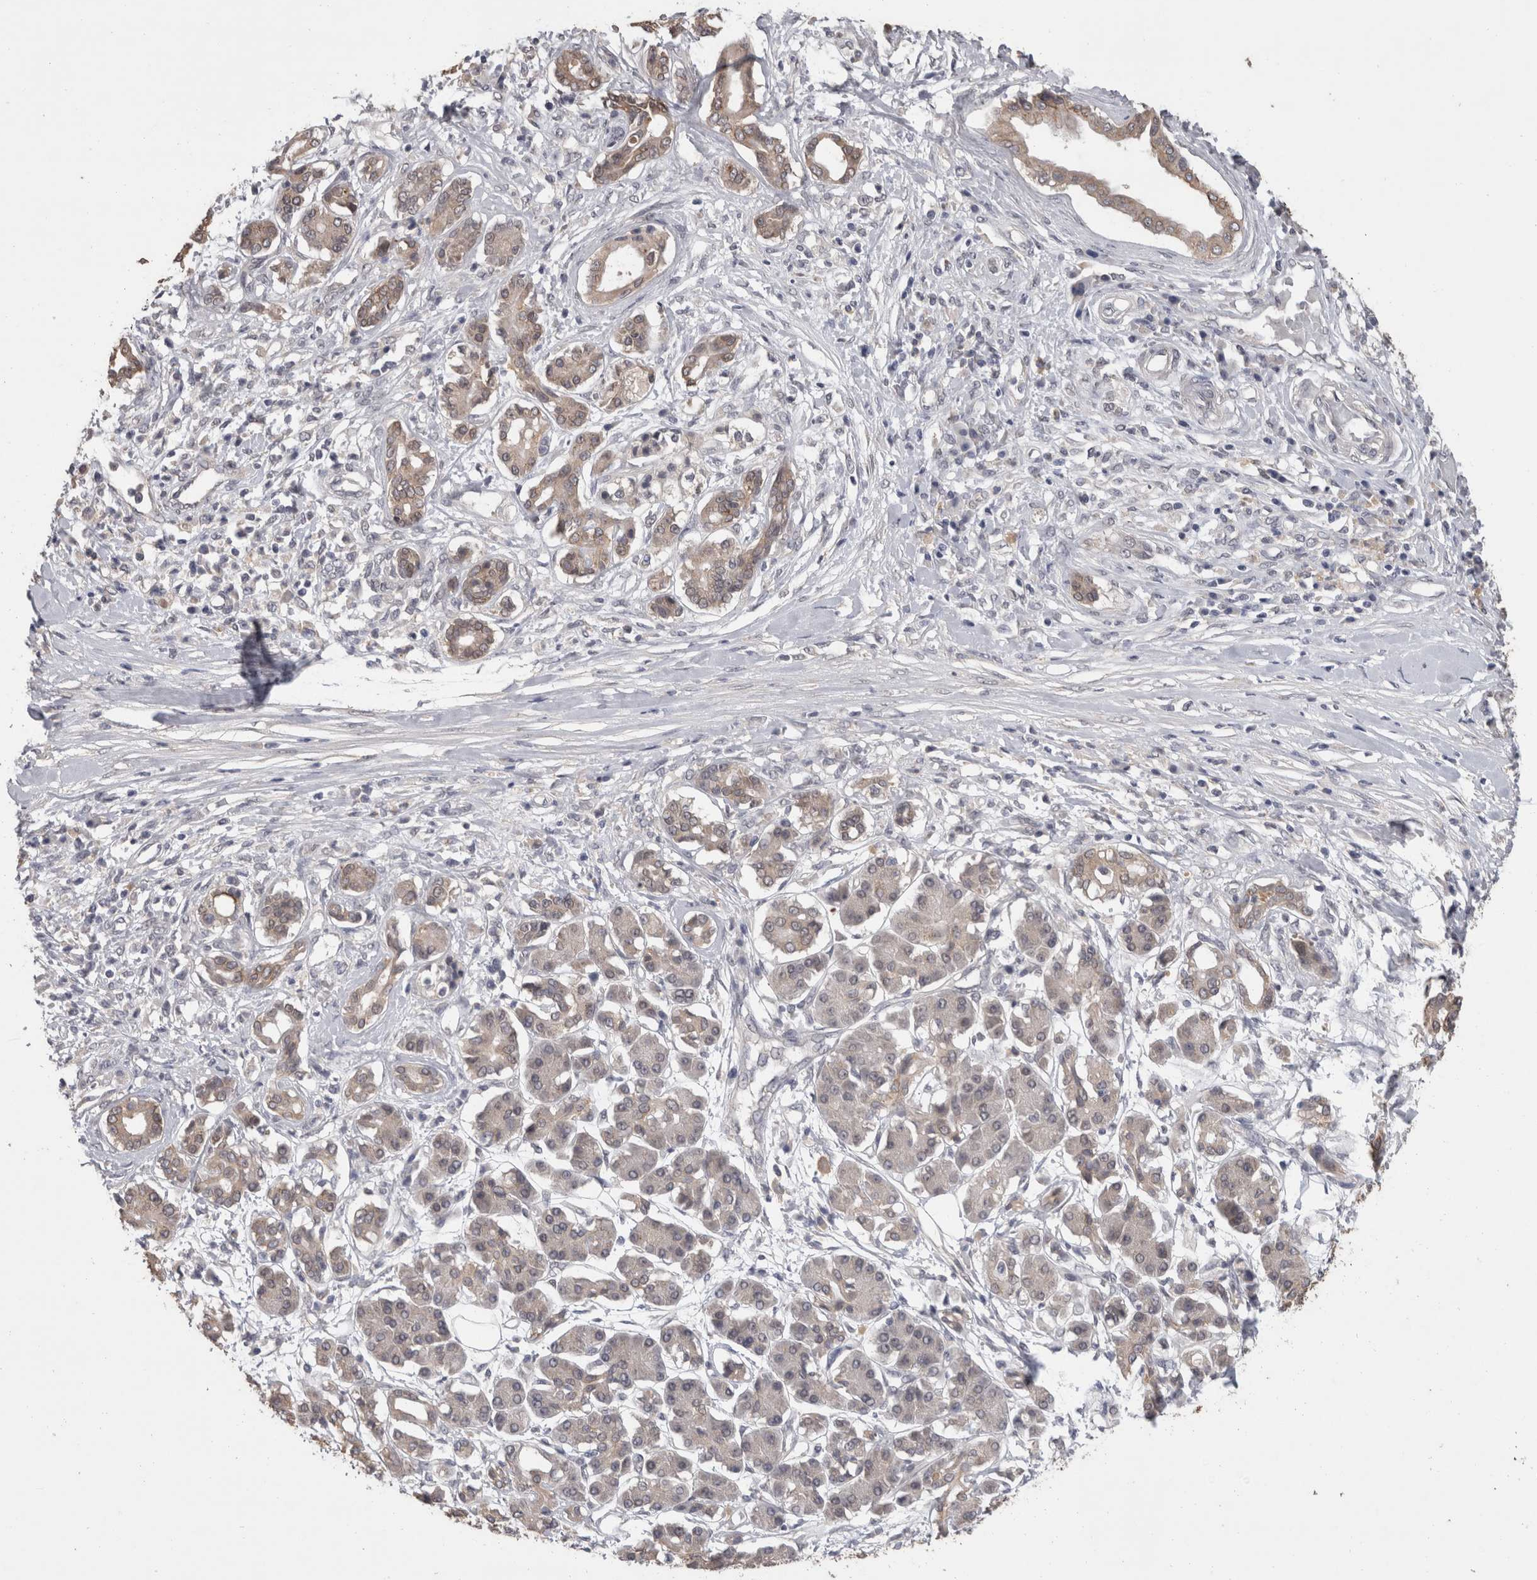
{"staining": {"intensity": "weak", "quantity": ">75%", "location": "cytoplasmic/membranous"}, "tissue": "pancreatic cancer", "cell_type": "Tumor cells", "image_type": "cancer", "snomed": [{"axis": "morphology", "description": "Adenocarcinoma, NOS"}, {"axis": "topography", "description": "Pancreas"}], "caption": "Human pancreatic adenocarcinoma stained with a protein marker demonstrates weak staining in tumor cells.", "gene": "FHOD3", "patient": {"sex": "female", "age": 56}}